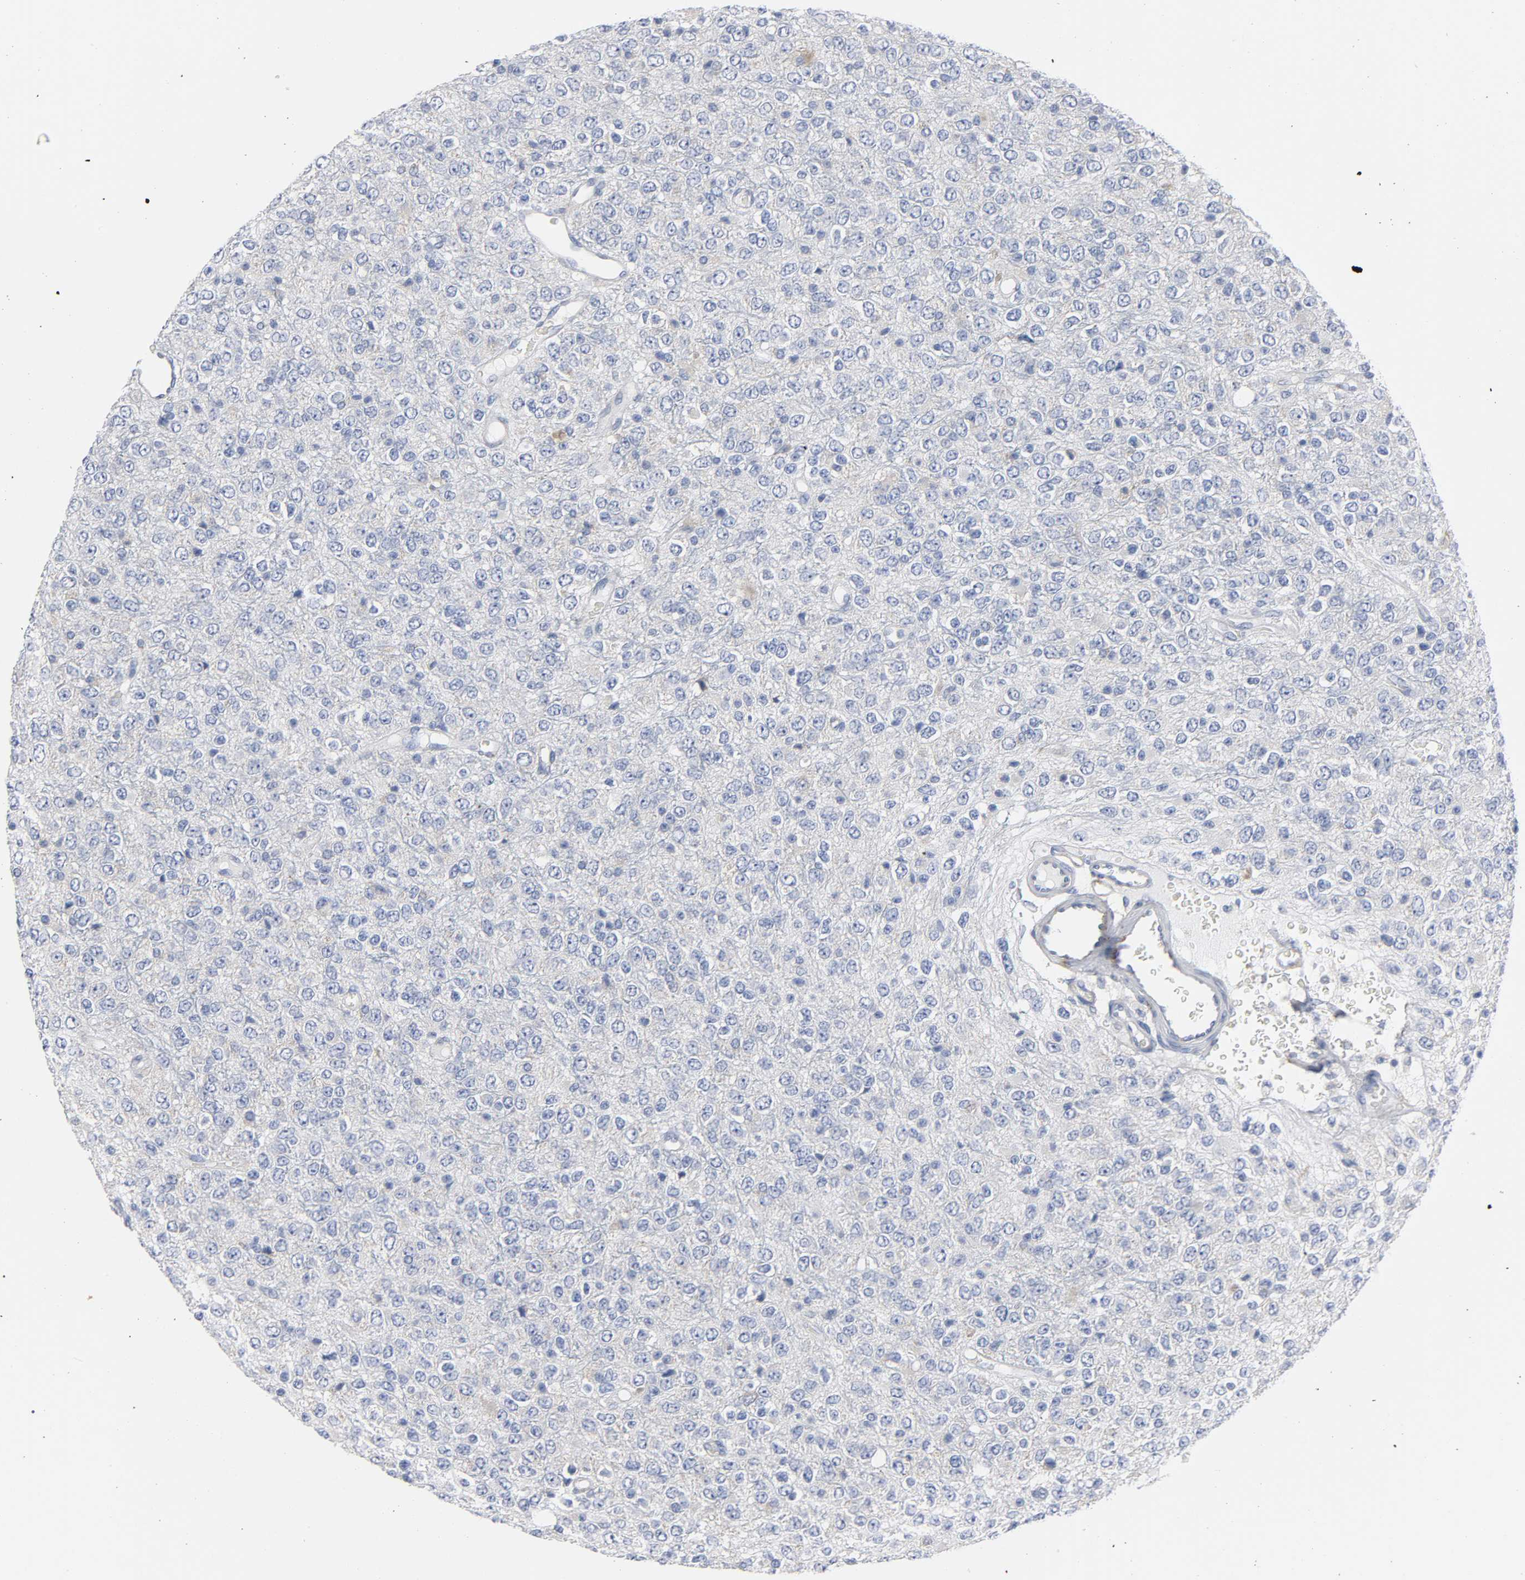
{"staining": {"intensity": "negative", "quantity": "none", "location": "none"}, "tissue": "glioma", "cell_type": "Tumor cells", "image_type": "cancer", "snomed": [{"axis": "morphology", "description": "Glioma, malignant, High grade"}, {"axis": "topography", "description": "pancreas cauda"}], "caption": "IHC photomicrograph of glioma stained for a protein (brown), which demonstrates no expression in tumor cells. (DAB IHC with hematoxylin counter stain).", "gene": "REL", "patient": {"sex": "male", "age": 60}}